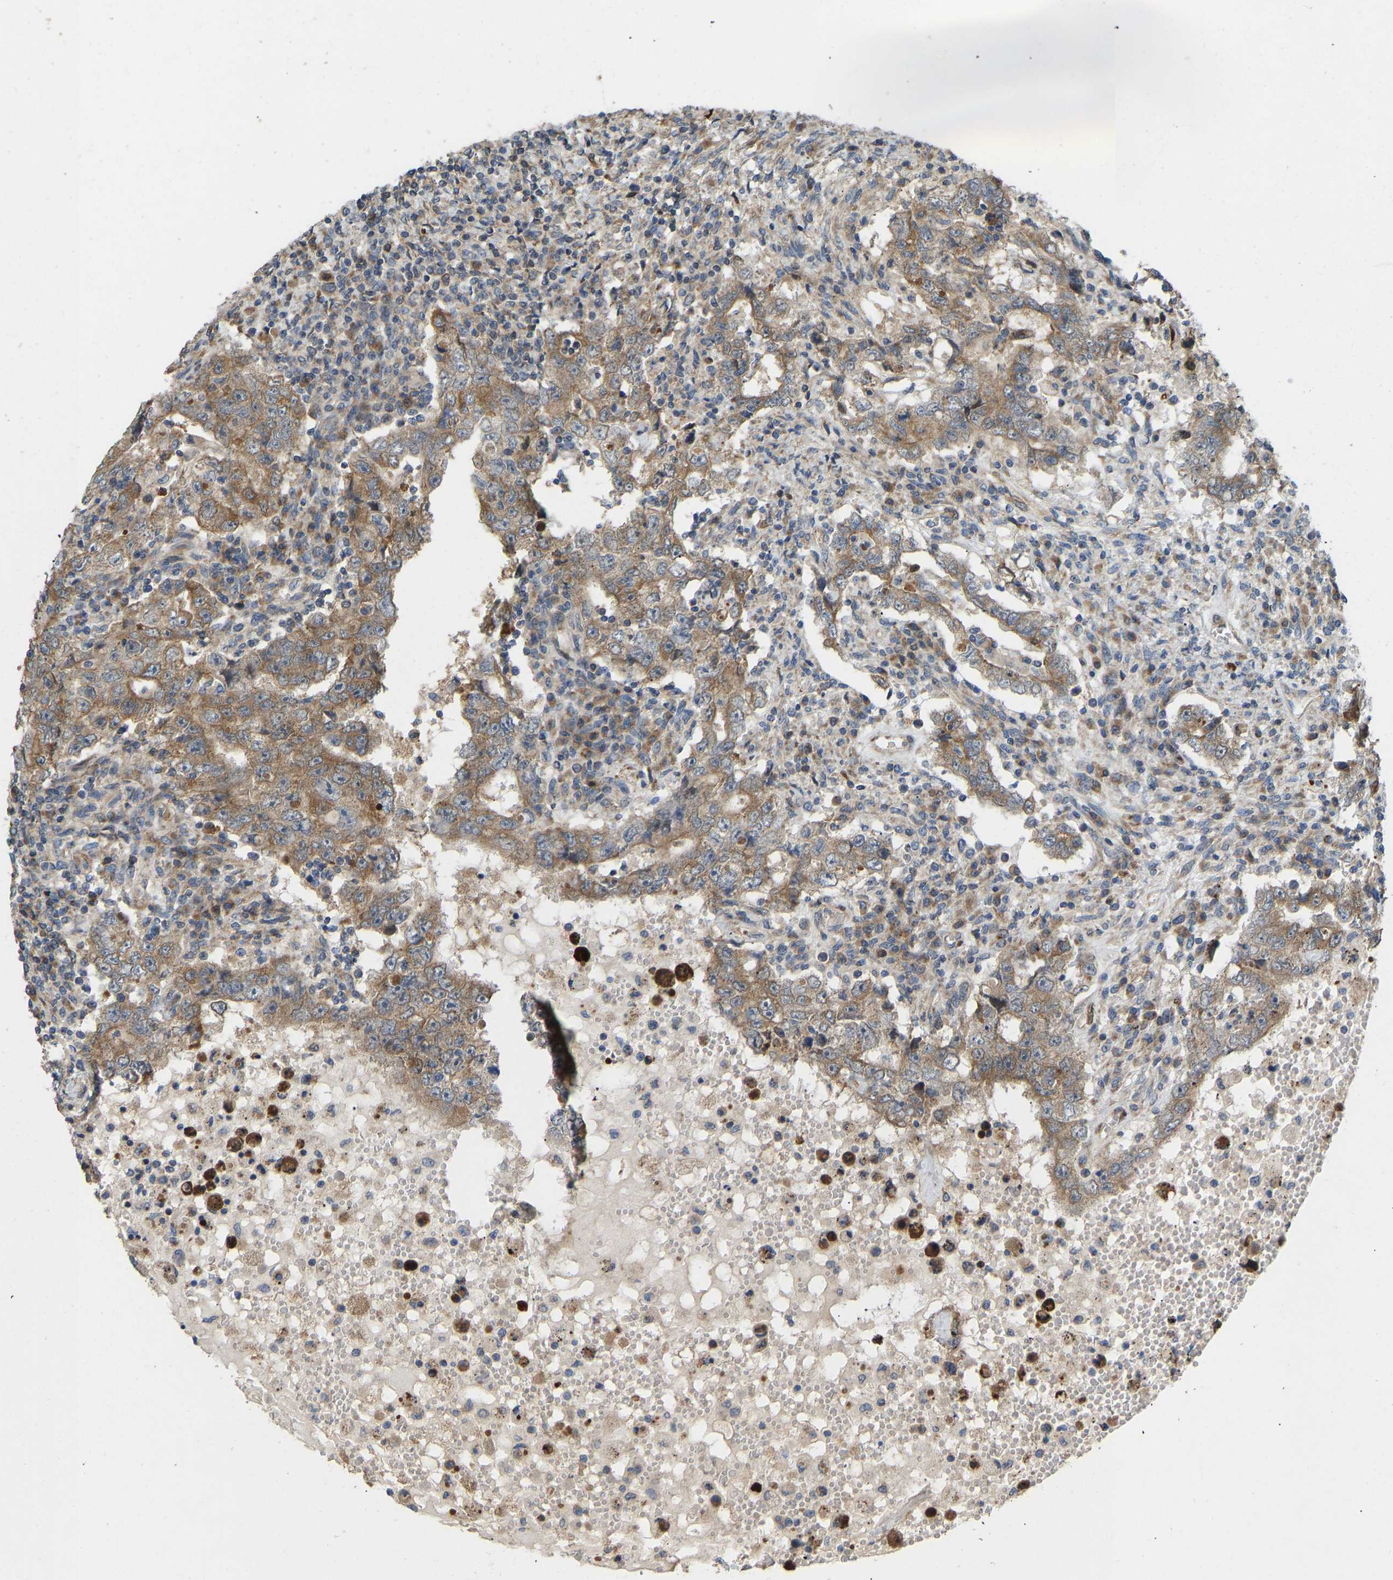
{"staining": {"intensity": "moderate", "quantity": ">75%", "location": "cytoplasmic/membranous"}, "tissue": "testis cancer", "cell_type": "Tumor cells", "image_type": "cancer", "snomed": [{"axis": "morphology", "description": "Seminoma, NOS"}, {"axis": "topography", "description": "Testis"}], "caption": "Immunohistochemistry (IHC) image of neoplastic tissue: human testis seminoma stained using IHC displays medium levels of moderate protein expression localized specifically in the cytoplasmic/membranous of tumor cells, appearing as a cytoplasmic/membranous brown color.", "gene": "HACD2", "patient": {"sex": "male", "age": 43}}